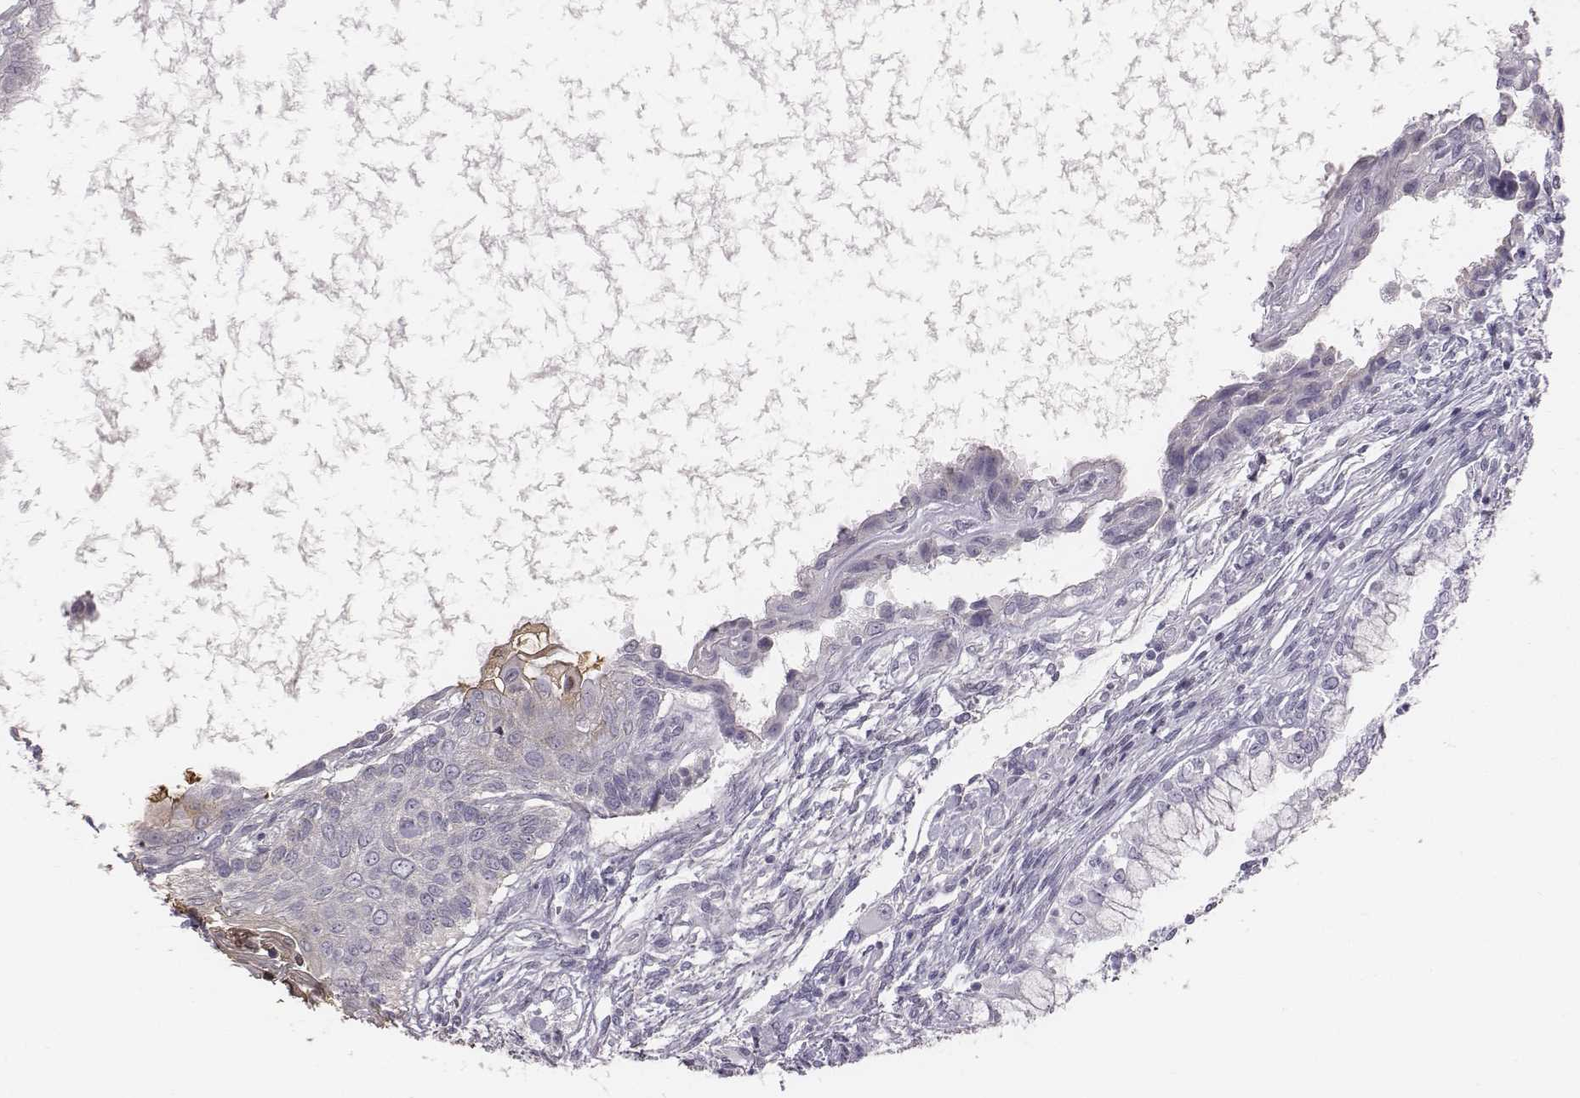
{"staining": {"intensity": "negative", "quantity": "none", "location": "none"}, "tissue": "testis cancer", "cell_type": "Tumor cells", "image_type": "cancer", "snomed": [{"axis": "morphology", "description": "Carcinoma, Embryonal, NOS"}, {"axis": "topography", "description": "Testis"}], "caption": "This is an IHC photomicrograph of testis cancer. There is no staining in tumor cells.", "gene": "C6orf58", "patient": {"sex": "male", "age": 37}}